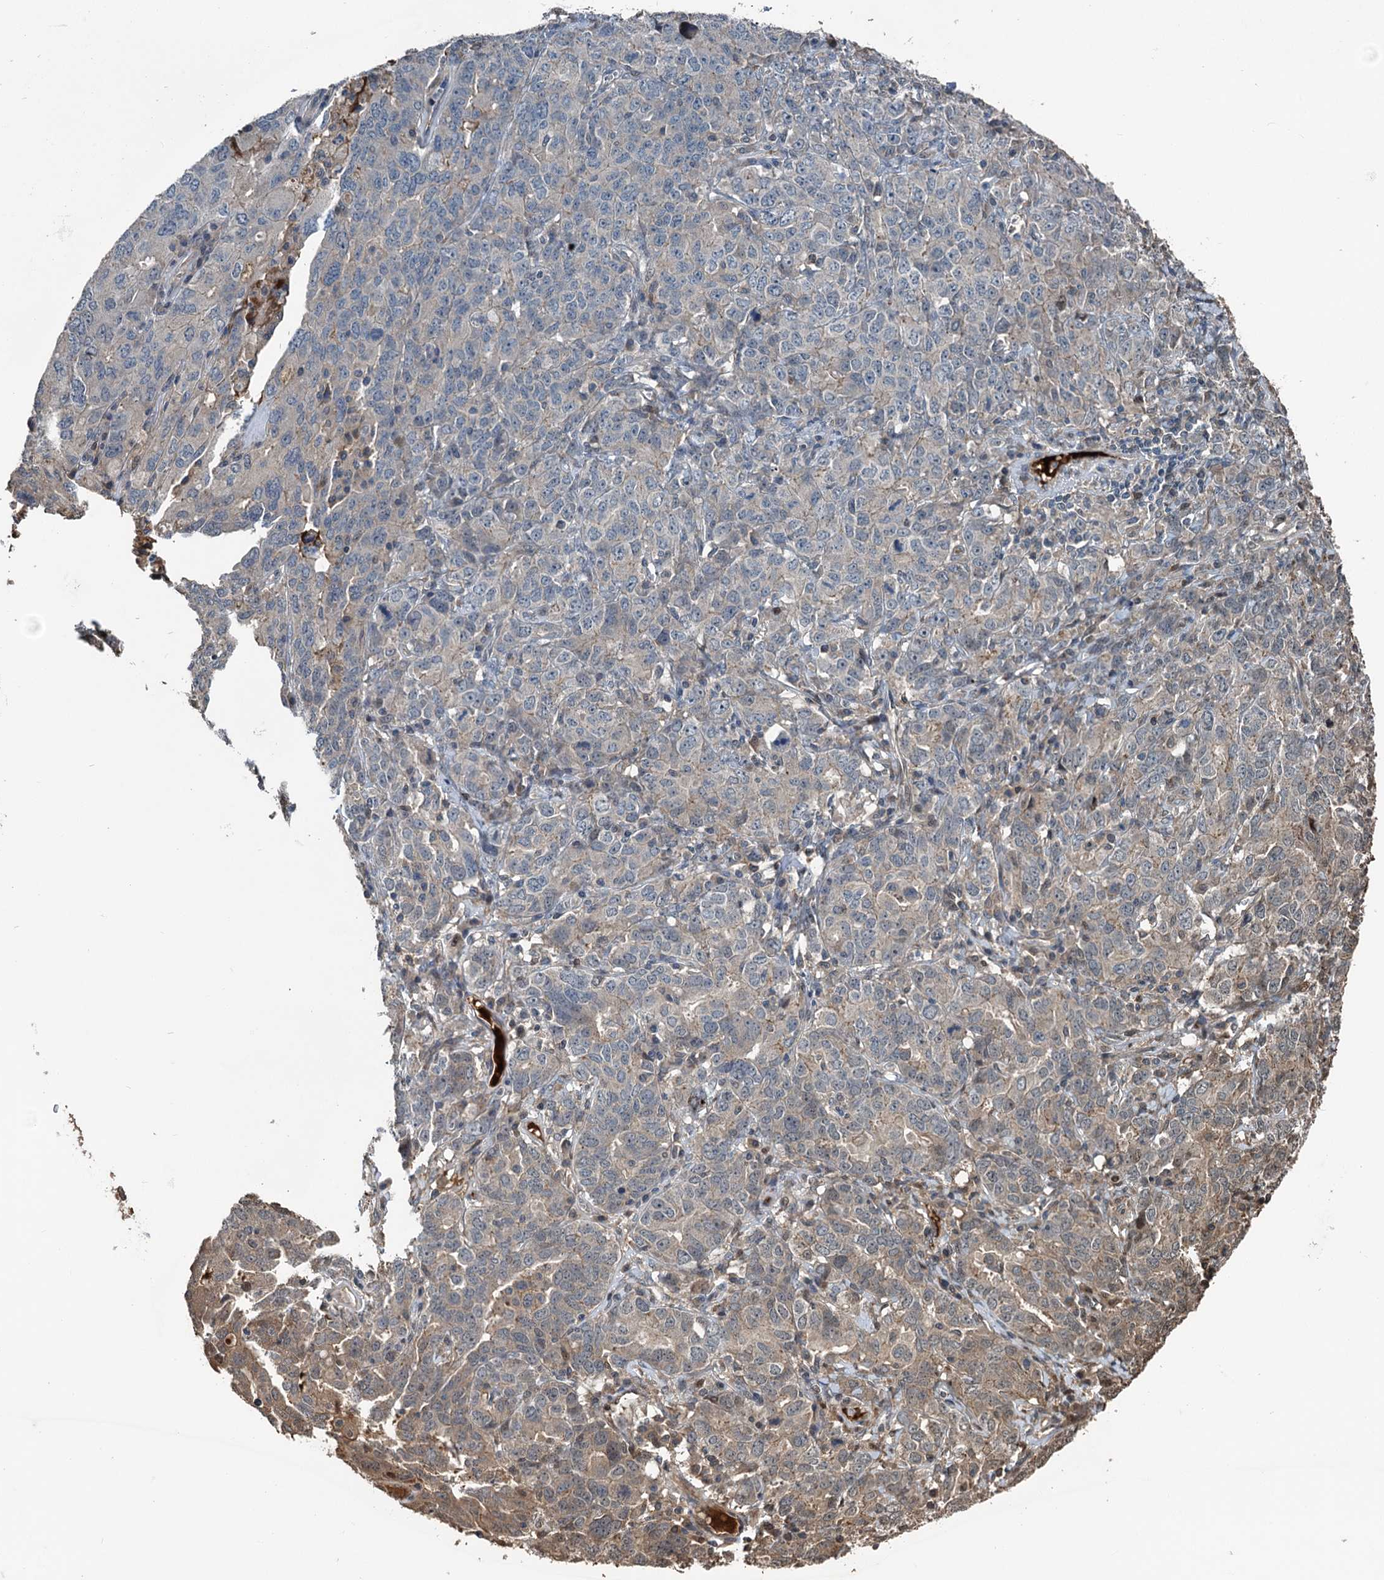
{"staining": {"intensity": "weak", "quantity": "<25%", "location": "cytoplasmic/membranous"}, "tissue": "ovarian cancer", "cell_type": "Tumor cells", "image_type": "cancer", "snomed": [{"axis": "morphology", "description": "Carcinoma, endometroid"}, {"axis": "topography", "description": "Ovary"}], "caption": "Tumor cells are negative for brown protein staining in endometroid carcinoma (ovarian).", "gene": "TEDC1", "patient": {"sex": "female", "age": 62}}